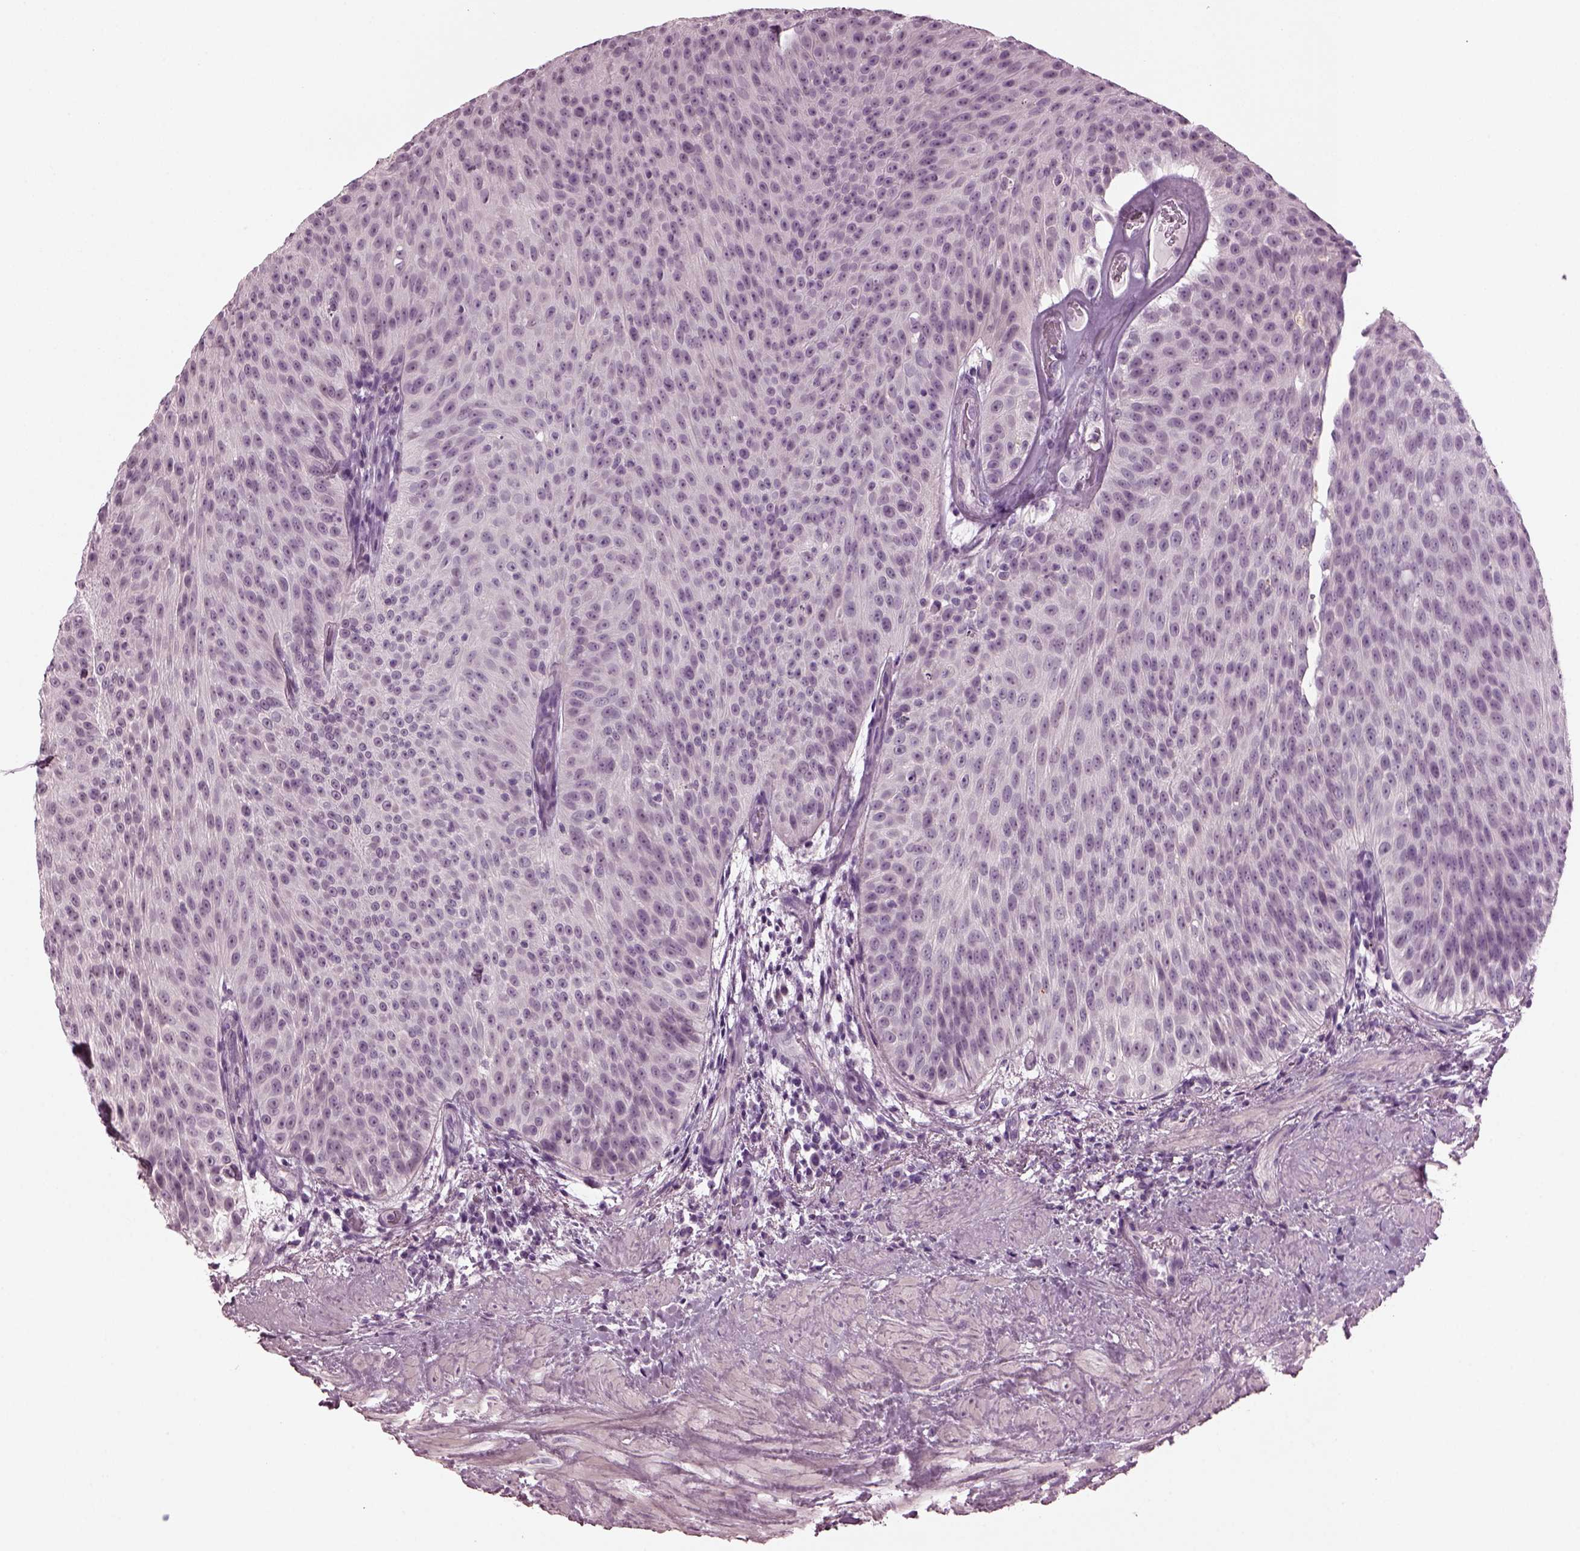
{"staining": {"intensity": "negative", "quantity": "none", "location": "none"}, "tissue": "urothelial cancer", "cell_type": "Tumor cells", "image_type": "cancer", "snomed": [{"axis": "morphology", "description": "Urothelial carcinoma, Low grade"}, {"axis": "topography", "description": "Urinary bladder"}], "caption": "The micrograph exhibits no staining of tumor cells in urothelial cancer.", "gene": "SLC6A17", "patient": {"sex": "male", "age": 78}}